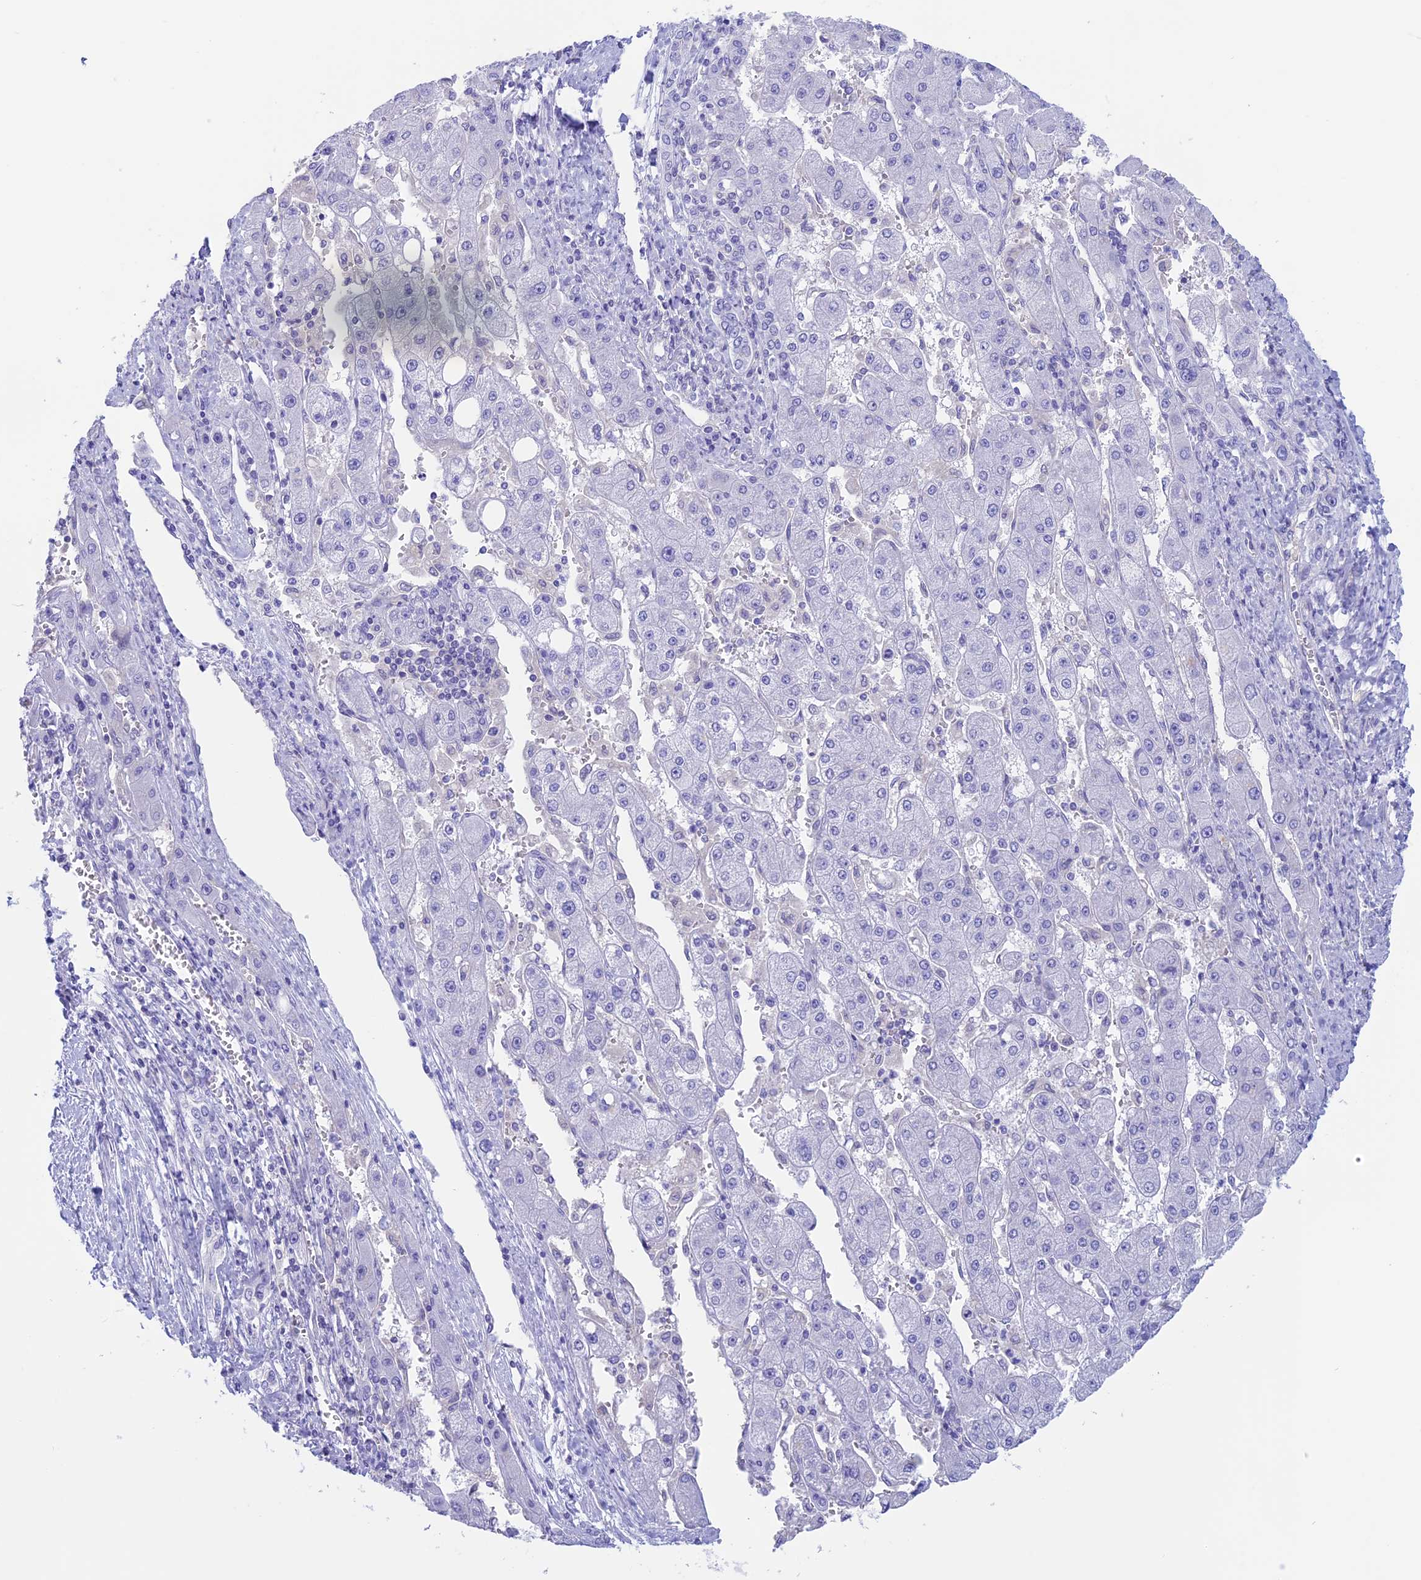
{"staining": {"intensity": "negative", "quantity": "none", "location": "none"}, "tissue": "liver cancer", "cell_type": "Tumor cells", "image_type": "cancer", "snomed": [{"axis": "morphology", "description": "Carcinoma, Hepatocellular, NOS"}, {"axis": "topography", "description": "Liver"}], "caption": "A histopathology image of liver hepatocellular carcinoma stained for a protein demonstrates no brown staining in tumor cells.", "gene": "RP1", "patient": {"sex": "female", "age": 73}}